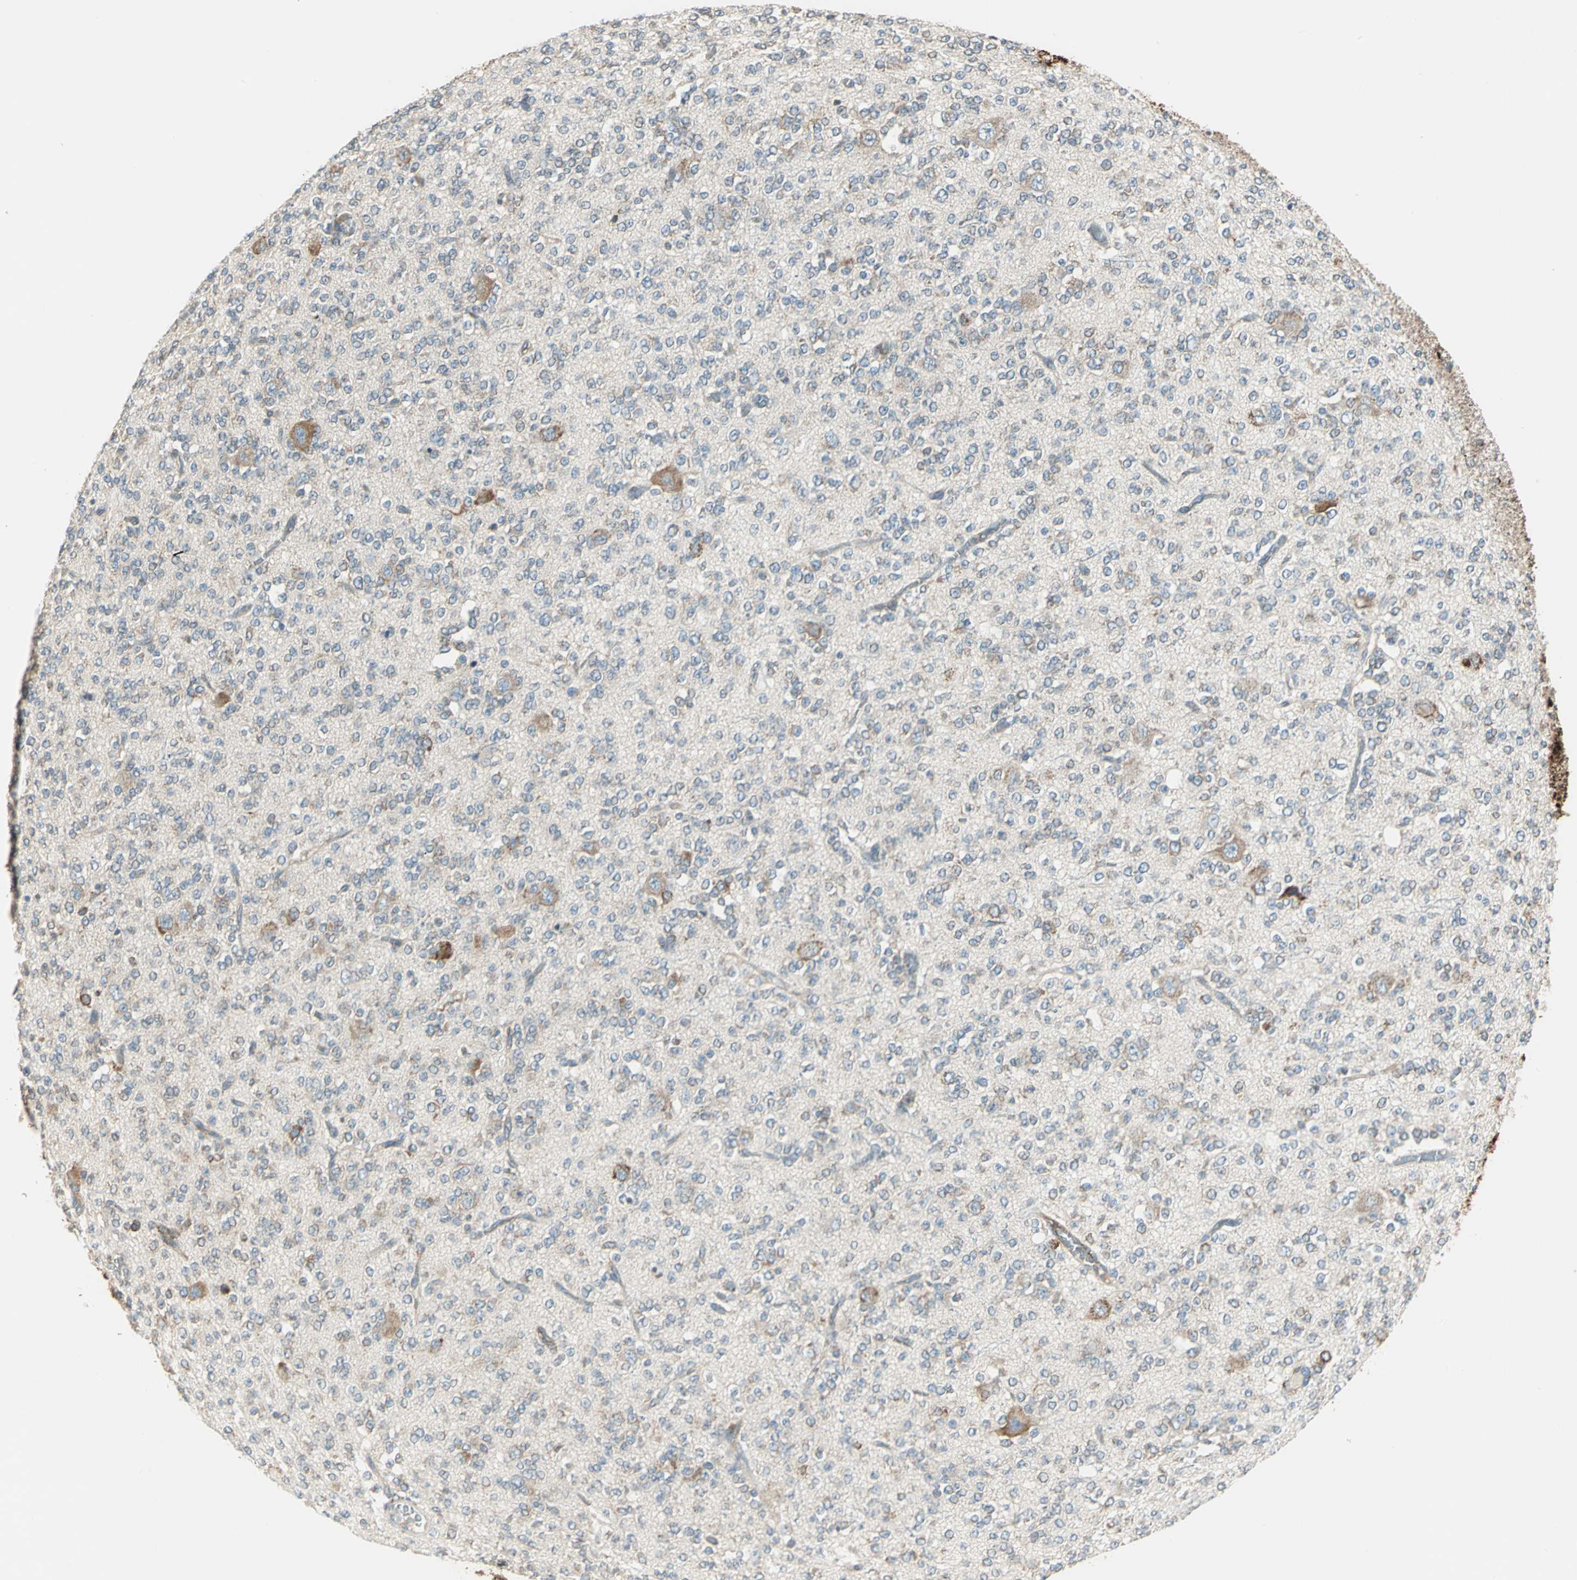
{"staining": {"intensity": "weak", "quantity": "25%-75%", "location": "cytoplasmic/membranous"}, "tissue": "glioma", "cell_type": "Tumor cells", "image_type": "cancer", "snomed": [{"axis": "morphology", "description": "Glioma, malignant, Low grade"}, {"axis": "topography", "description": "Brain"}], "caption": "Human glioma stained with a protein marker reveals weak staining in tumor cells.", "gene": "PDIA4", "patient": {"sex": "male", "age": 38}}